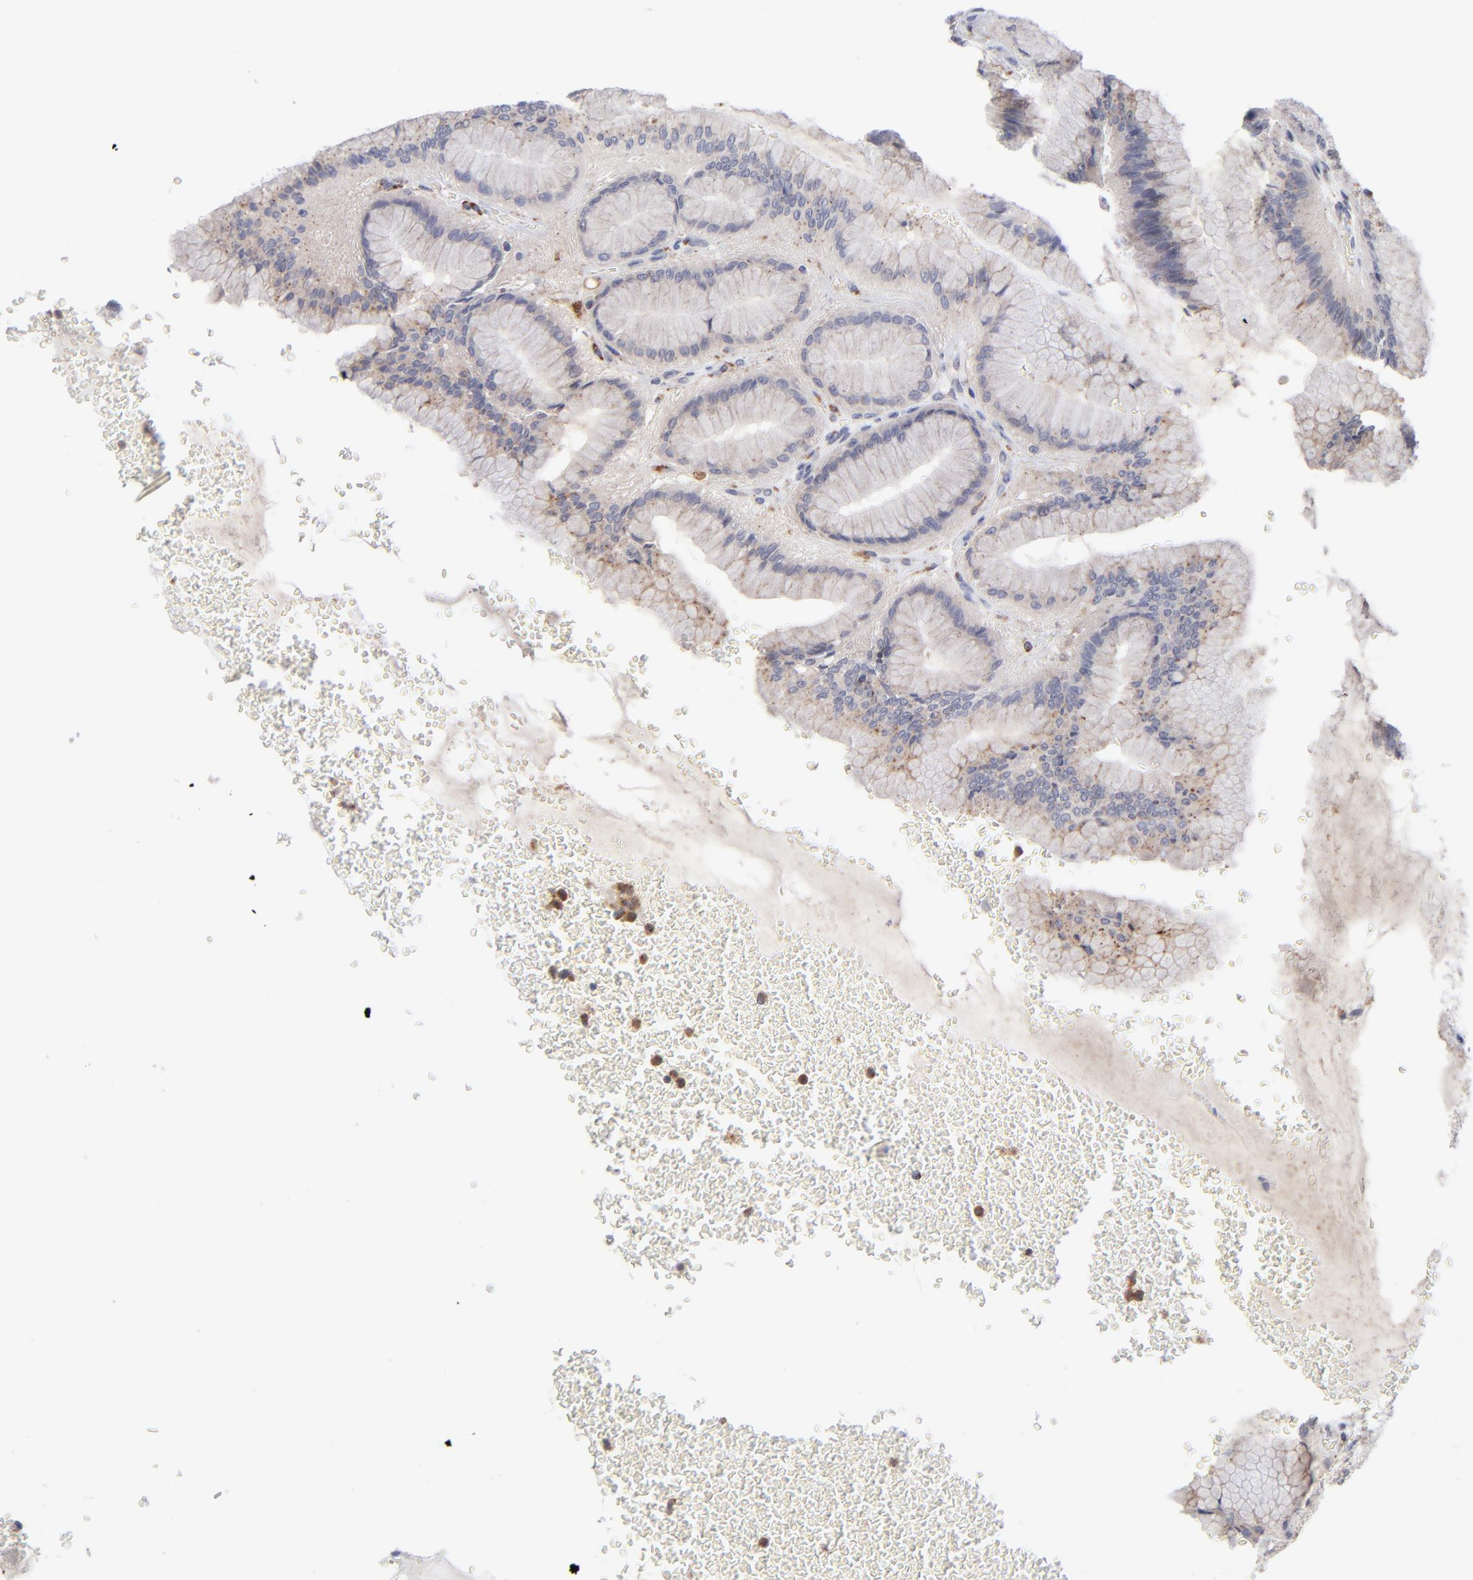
{"staining": {"intensity": "moderate", "quantity": "<25%", "location": "cytoplasmic/membranous"}, "tissue": "stomach", "cell_type": "Glandular cells", "image_type": "normal", "snomed": [{"axis": "morphology", "description": "Normal tissue, NOS"}, {"axis": "morphology", "description": "Adenocarcinoma, NOS"}, {"axis": "topography", "description": "Stomach"}, {"axis": "topography", "description": "Stomach, lower"}], "caption": "High-power microscopy captured an immunohistochemistry image of normal stomach, revealing moderate cytoplasmic/membranous positivity in about <25% of glandular cells.", "gene": "RRAGA", "patient": {"sex": "female", "age": 65}}